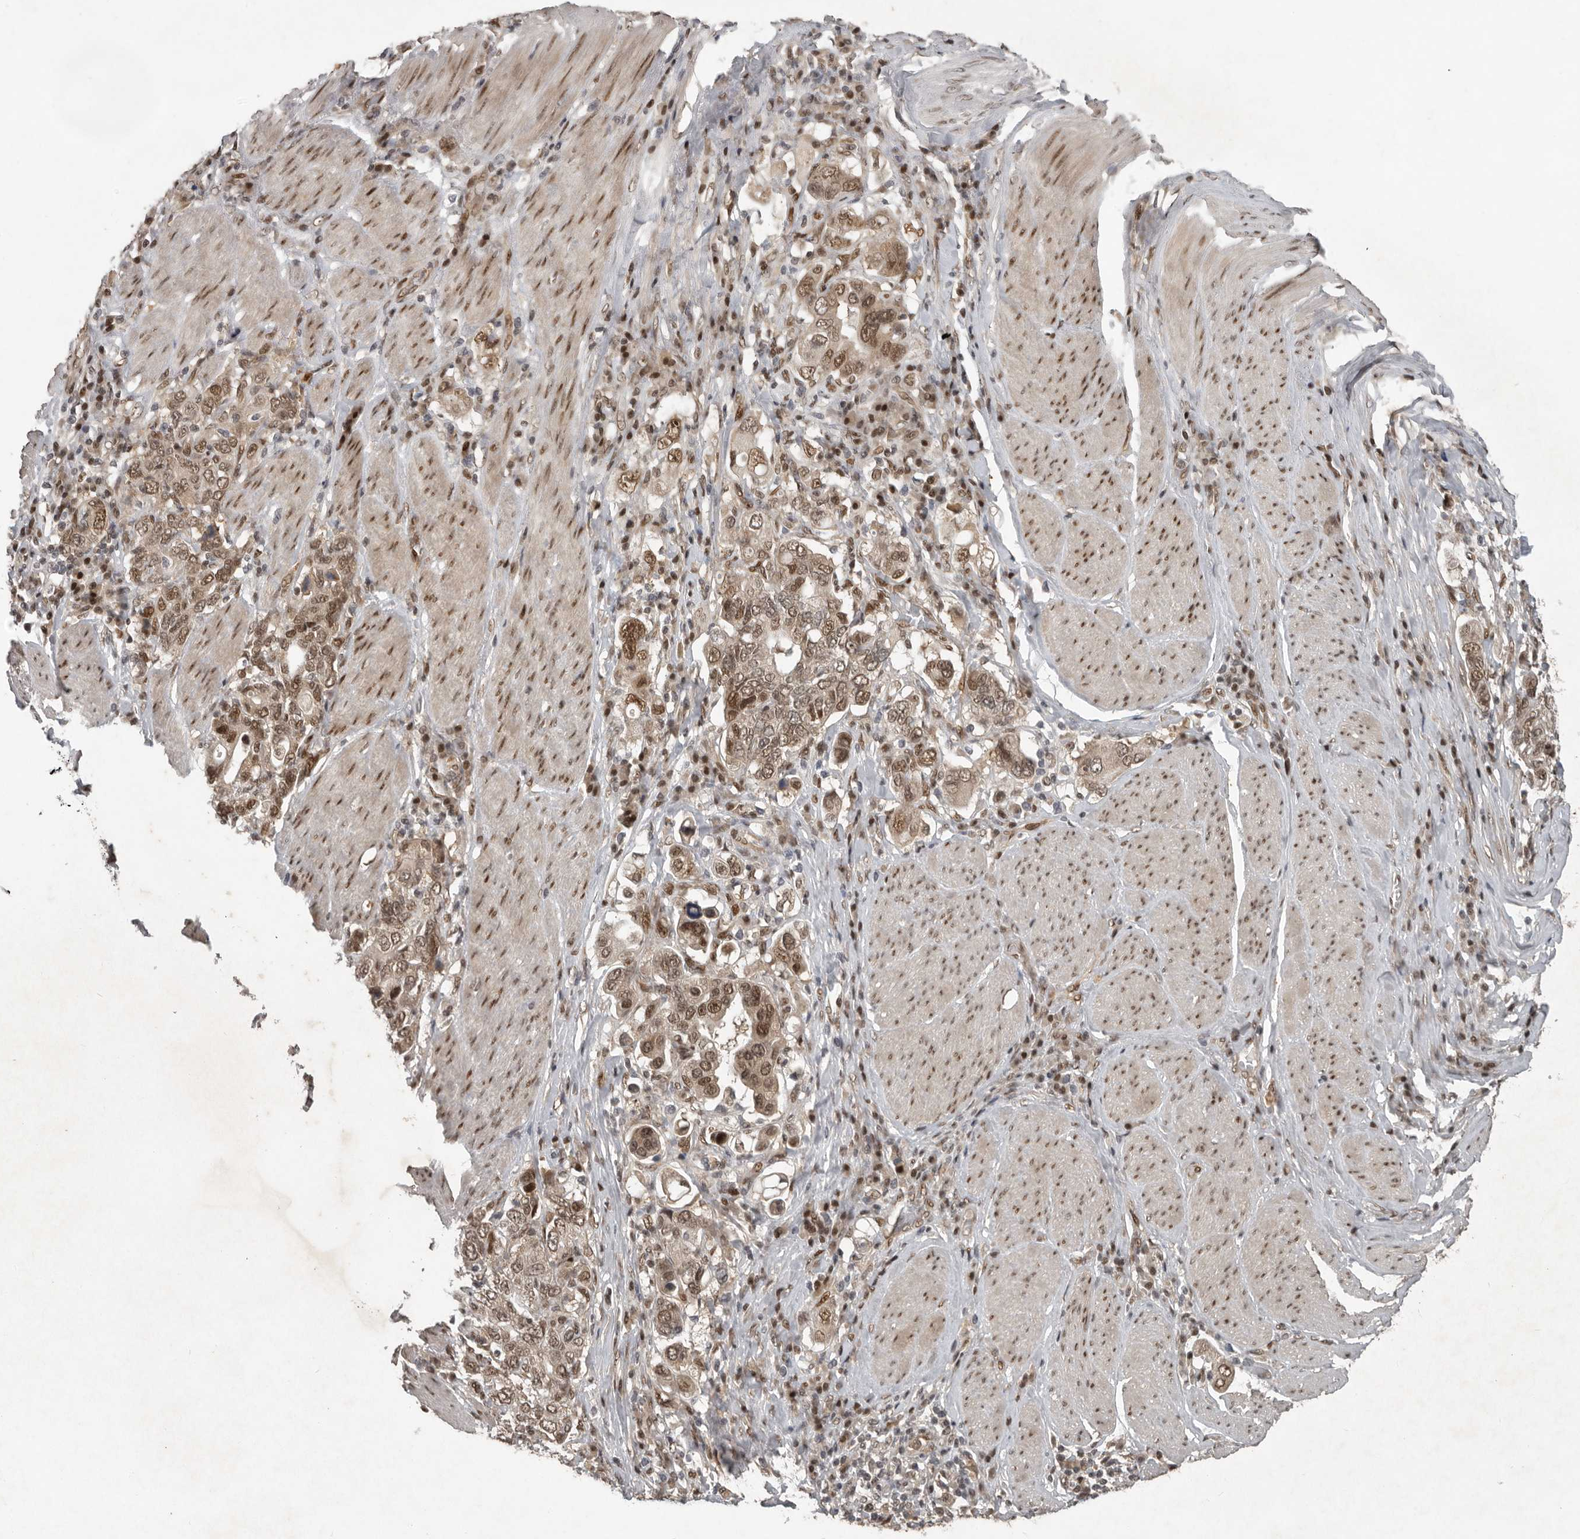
{"staining": {"intensity": "moderate", "quantity": ">75%", "location": "cytoplasmic/membranous,nuclear"}, "tissue": "stomach cancer", "cell_type": "Tumor cells", "image_type": "cancer", "snomed": [{"axis": "morphology", "description": "Adenocarcinoma, NOS"}, {"axis": "topography", "description": "Stomach, upper"}], "caption": "Adenocarcinoma (stomach) stained with a protein marker shows moderate staining in tumor cells.", "gene": "CDC27", "patient": {"sex": "male", "age": 62}}